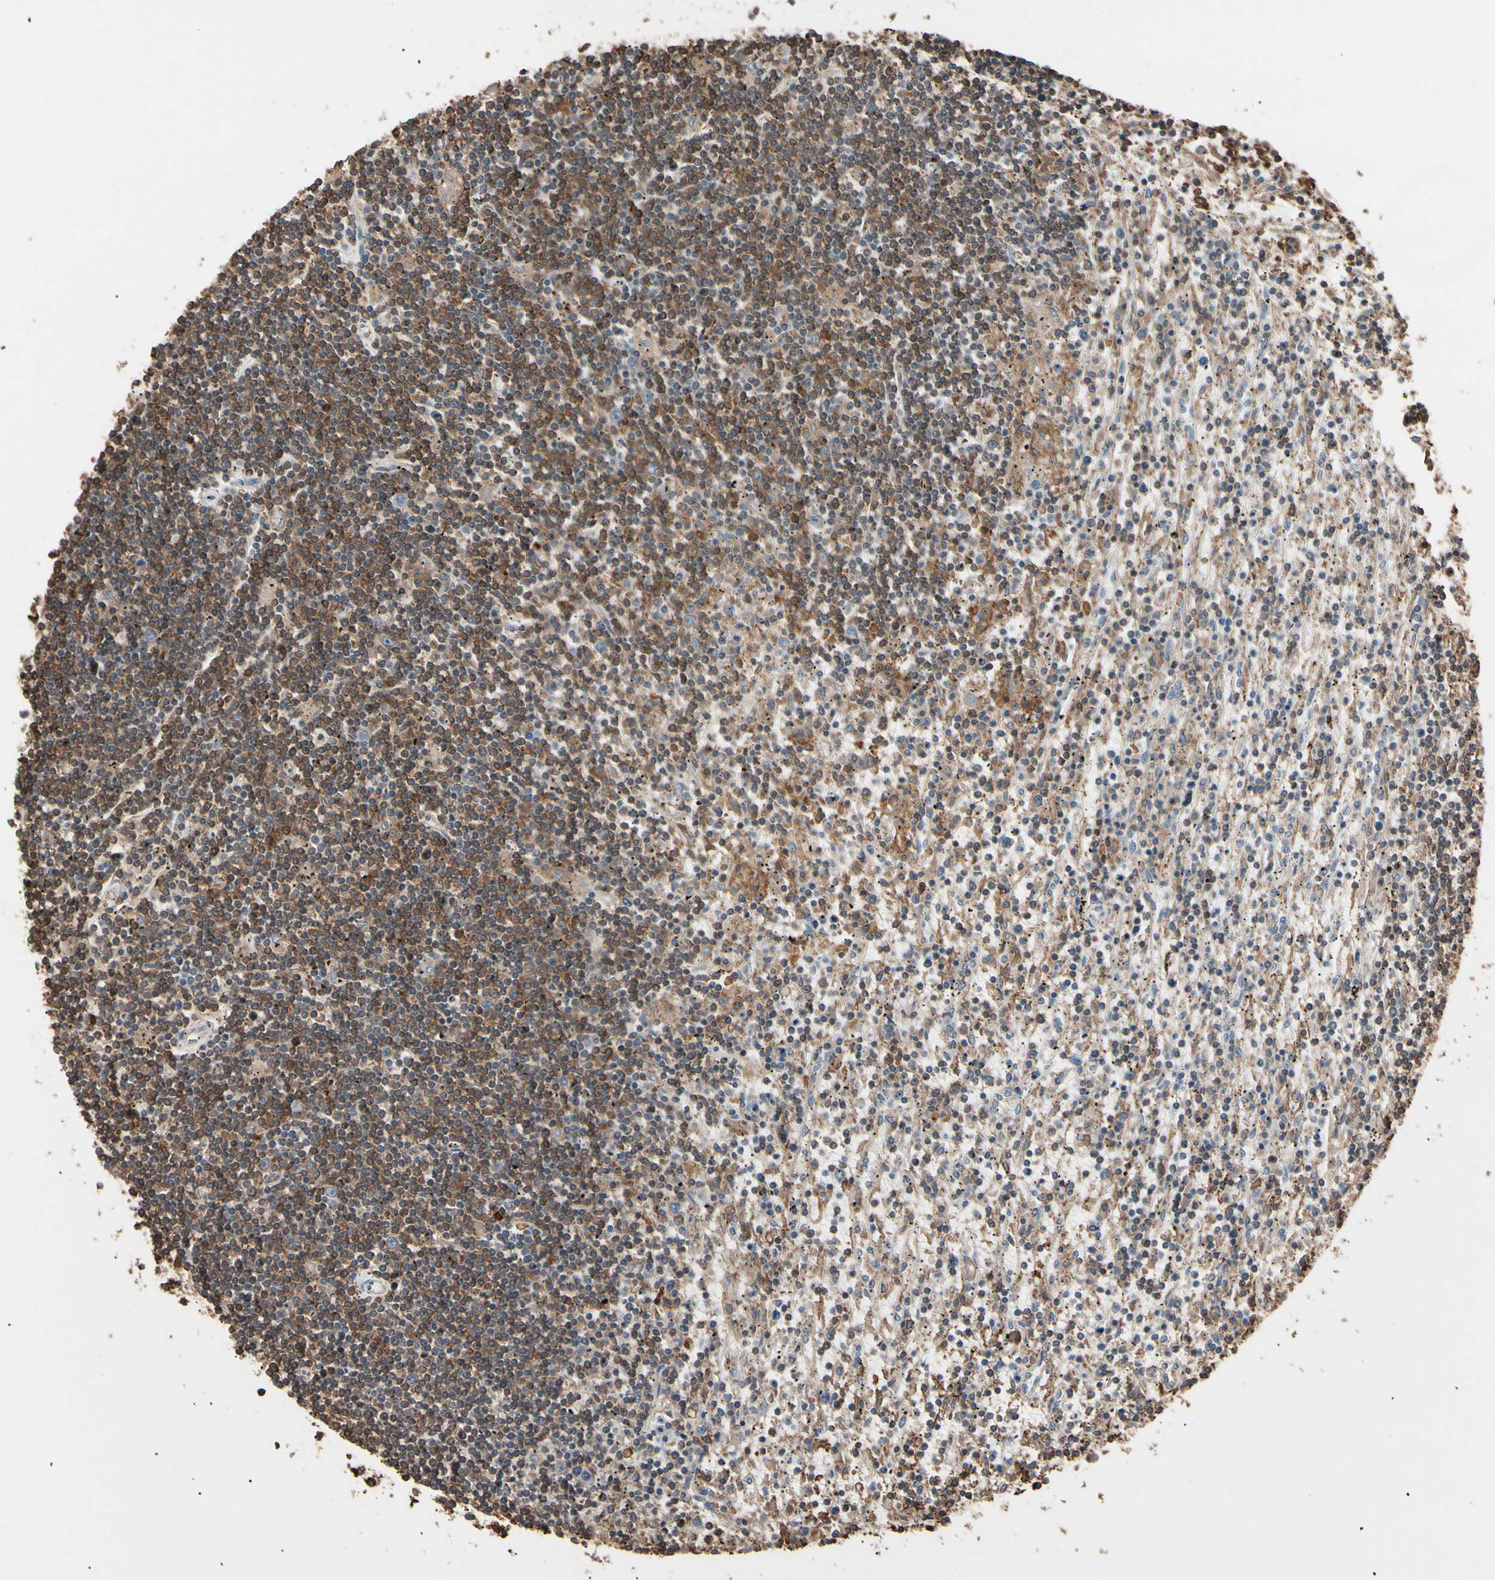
{"staining": {"intensity": "moderate", "quantity": "25%-75%", "location": "cytoplasmic/membranous"}, "tissue": "lymphoma", "cell_type": "Tumor cells", "image_type": "cancer", "snomed": [{"axis": "morphology", "description": "Malignant lymphoma, non-Hodgkin's type, Low grade"}, {"axis": "topography", "description": "Spleen"}], "caption": "Protein expression analysis of lymphoma displays moderate cytoplasmic/membranous positivity in about 25%-75% of tumor cells. The staining was performed using DAB, with brown indicating positive protein expression. Nuclei are stained blue with hematoxylin.", "gene": "MAPK13", "patient": {"sex": "male", "age": 76}}